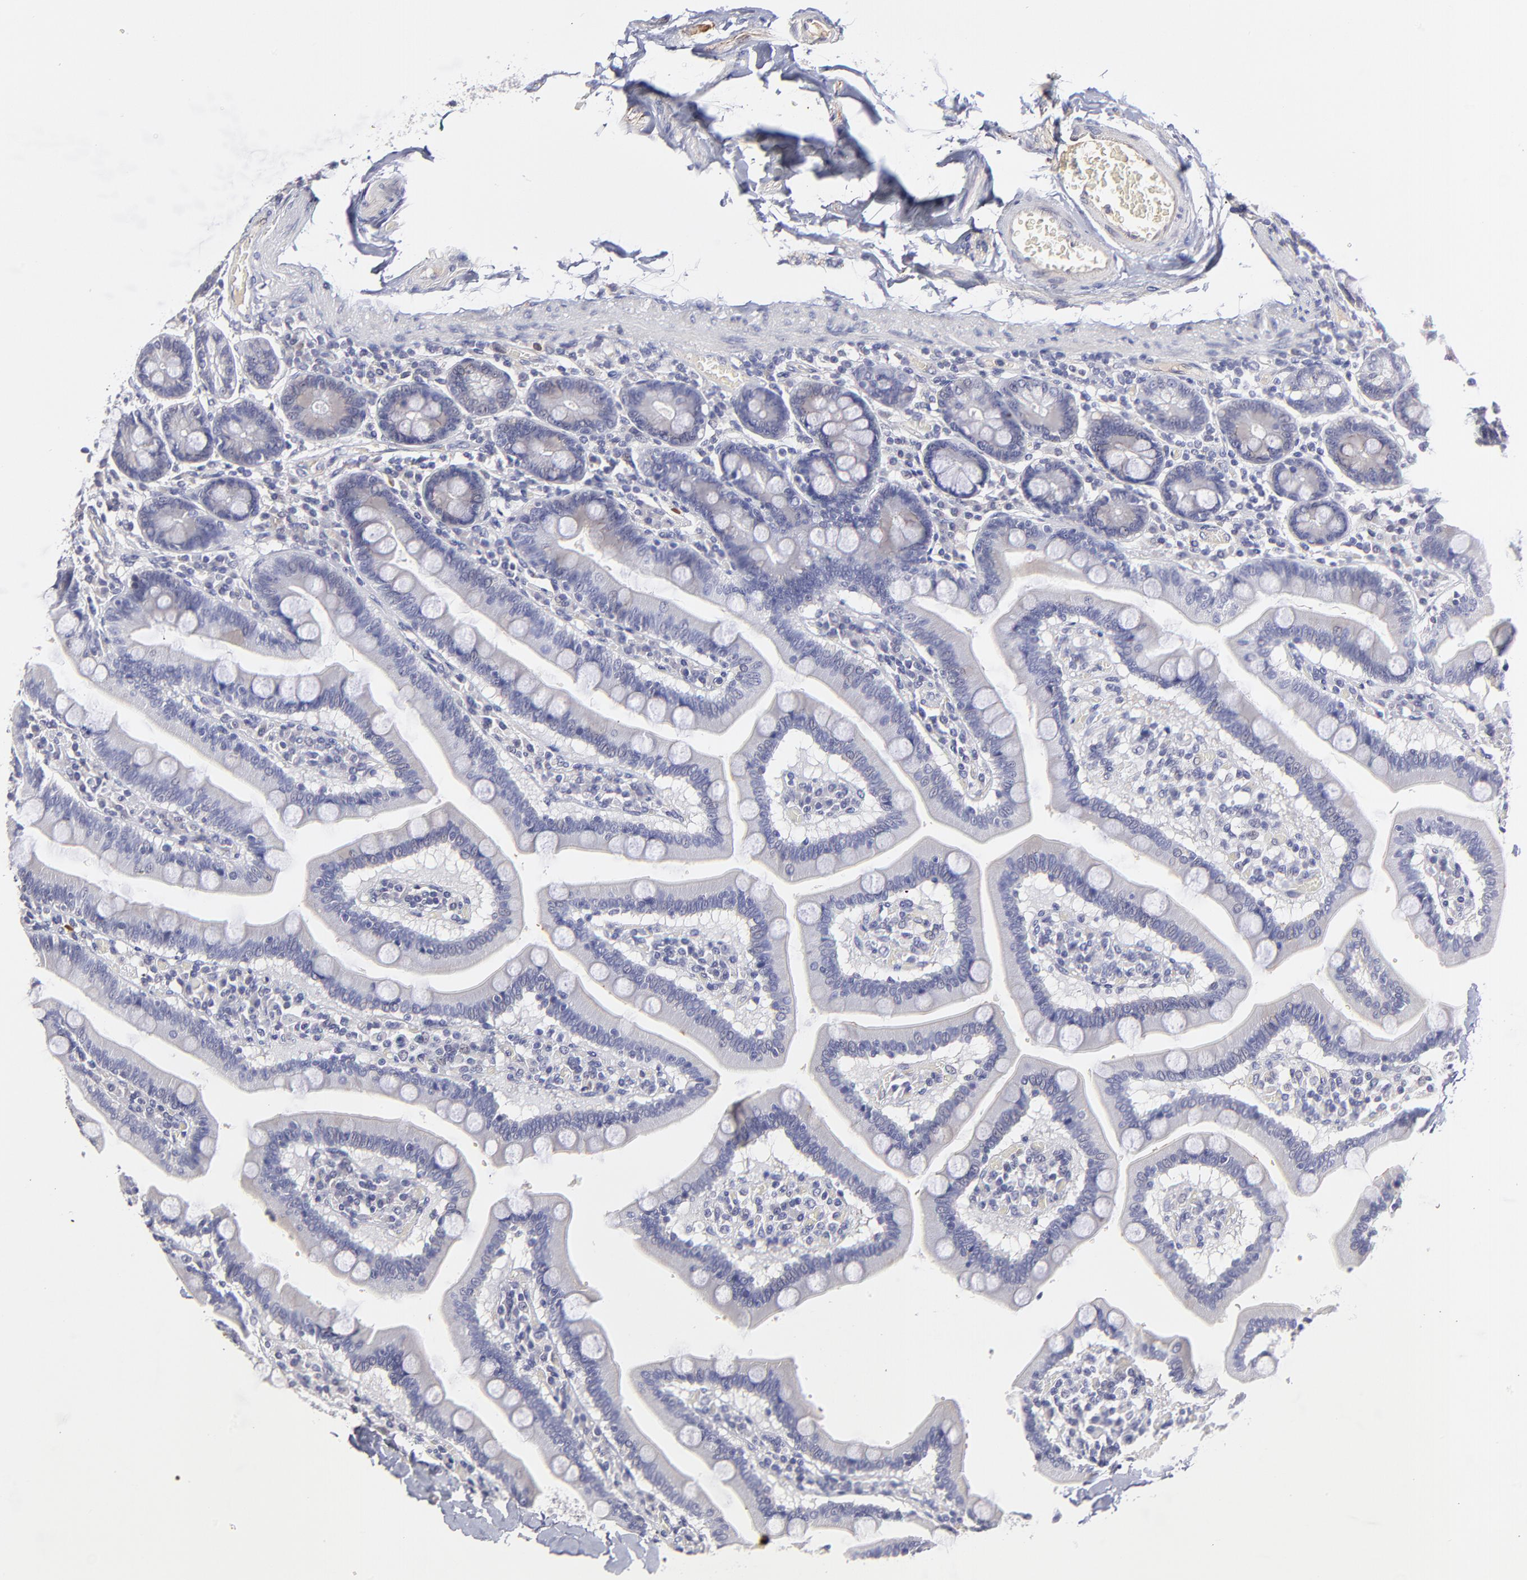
{"staining": {"intensity": "negative", "quantity": "none", "location": "none"}, "tissue": "duodenum", "cell_type": "Glandular cells", "image_type": "normal", "snomed": [{"axis": "morphology", "description": "Normal tissue, NOS"}, {"axis": "topography", "description": "Duodenum"}], "caption": "Immunohistochemical staining of unremarkable human duodenum shows no significant positivity in glandular cells. (Immunohistochemistry, brightfield microscopy, high magnification).", "gene": "BTG2", "patient": {"sex": "male", "age": 66}}